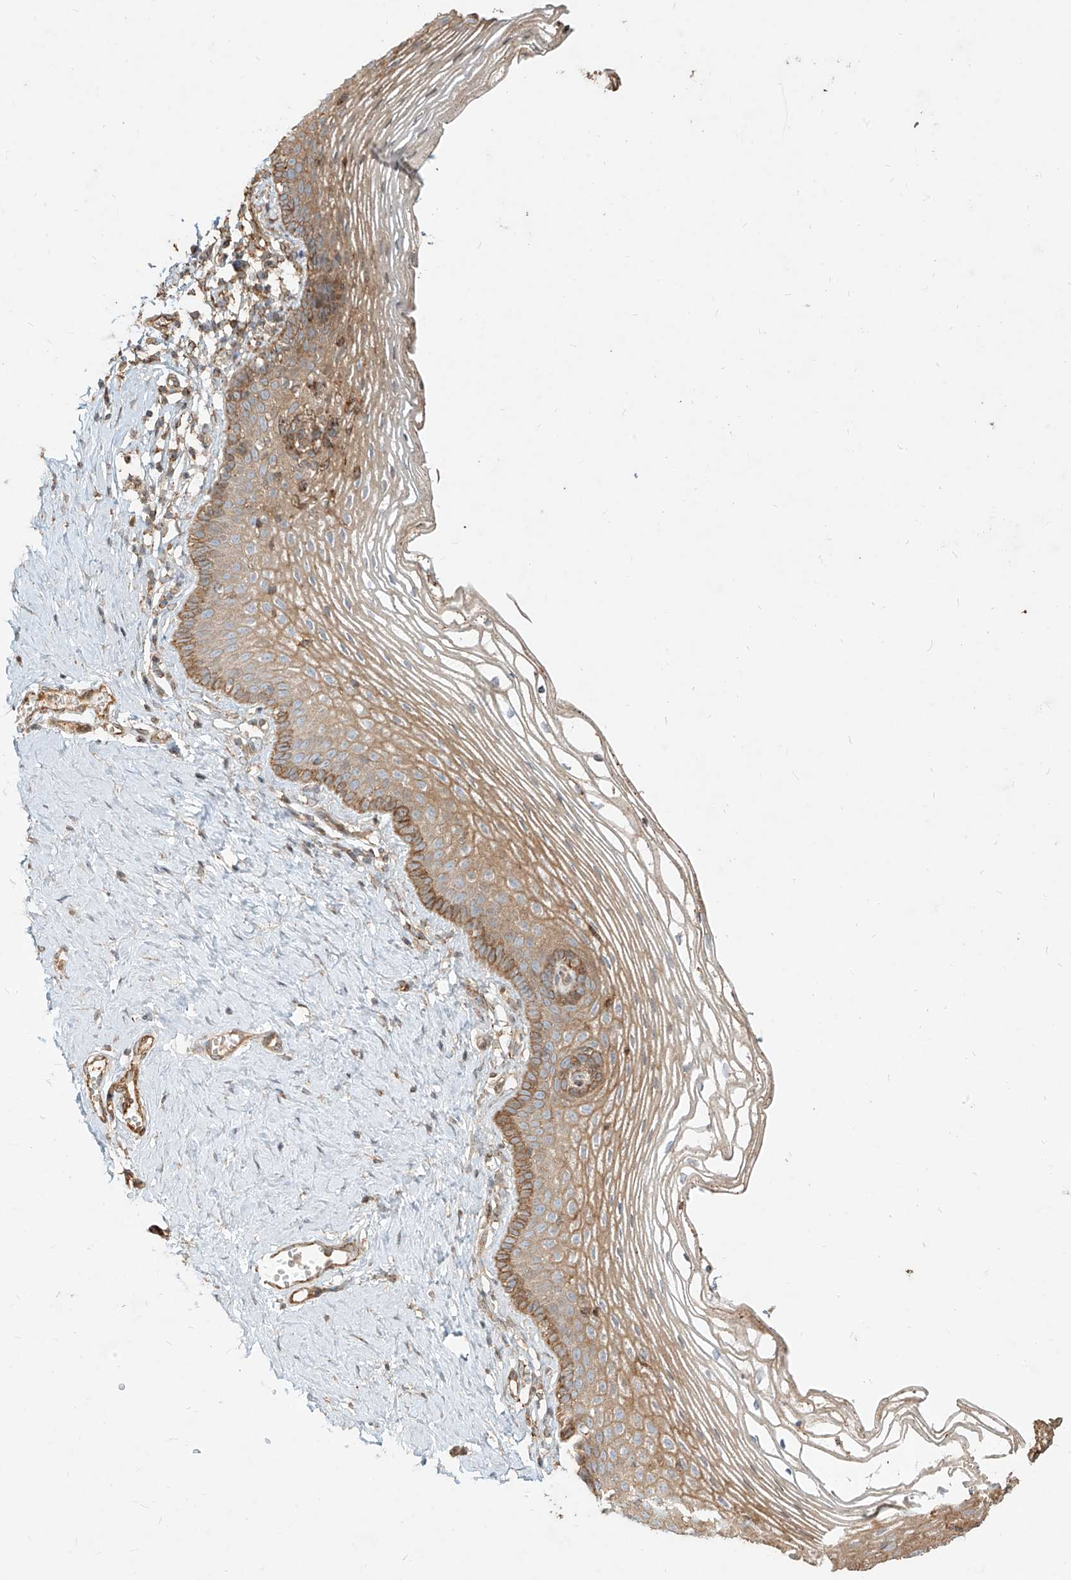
{"staining": {"intensity": "moderate", "quantity": "25%-75%", "location": "cytoplasmic/membranous"}, "tissue": "vagina", "cell_type": "Squamous epithelial cells", "image_type": "normal", "snomed": [{"axis": "morphology", "description": "Normal tissue, NOS"}, {"axis": "topography", "description": "Vagina"}], "caption": "Brown immunohistochemical staining in benign human vagina exhibits moderate cytoplasmic/membranous staining in approximately 25%-75% of squamous epithelial cells.", "gene": "MTX2", "patient": {"sex": "female", "age": 32}}